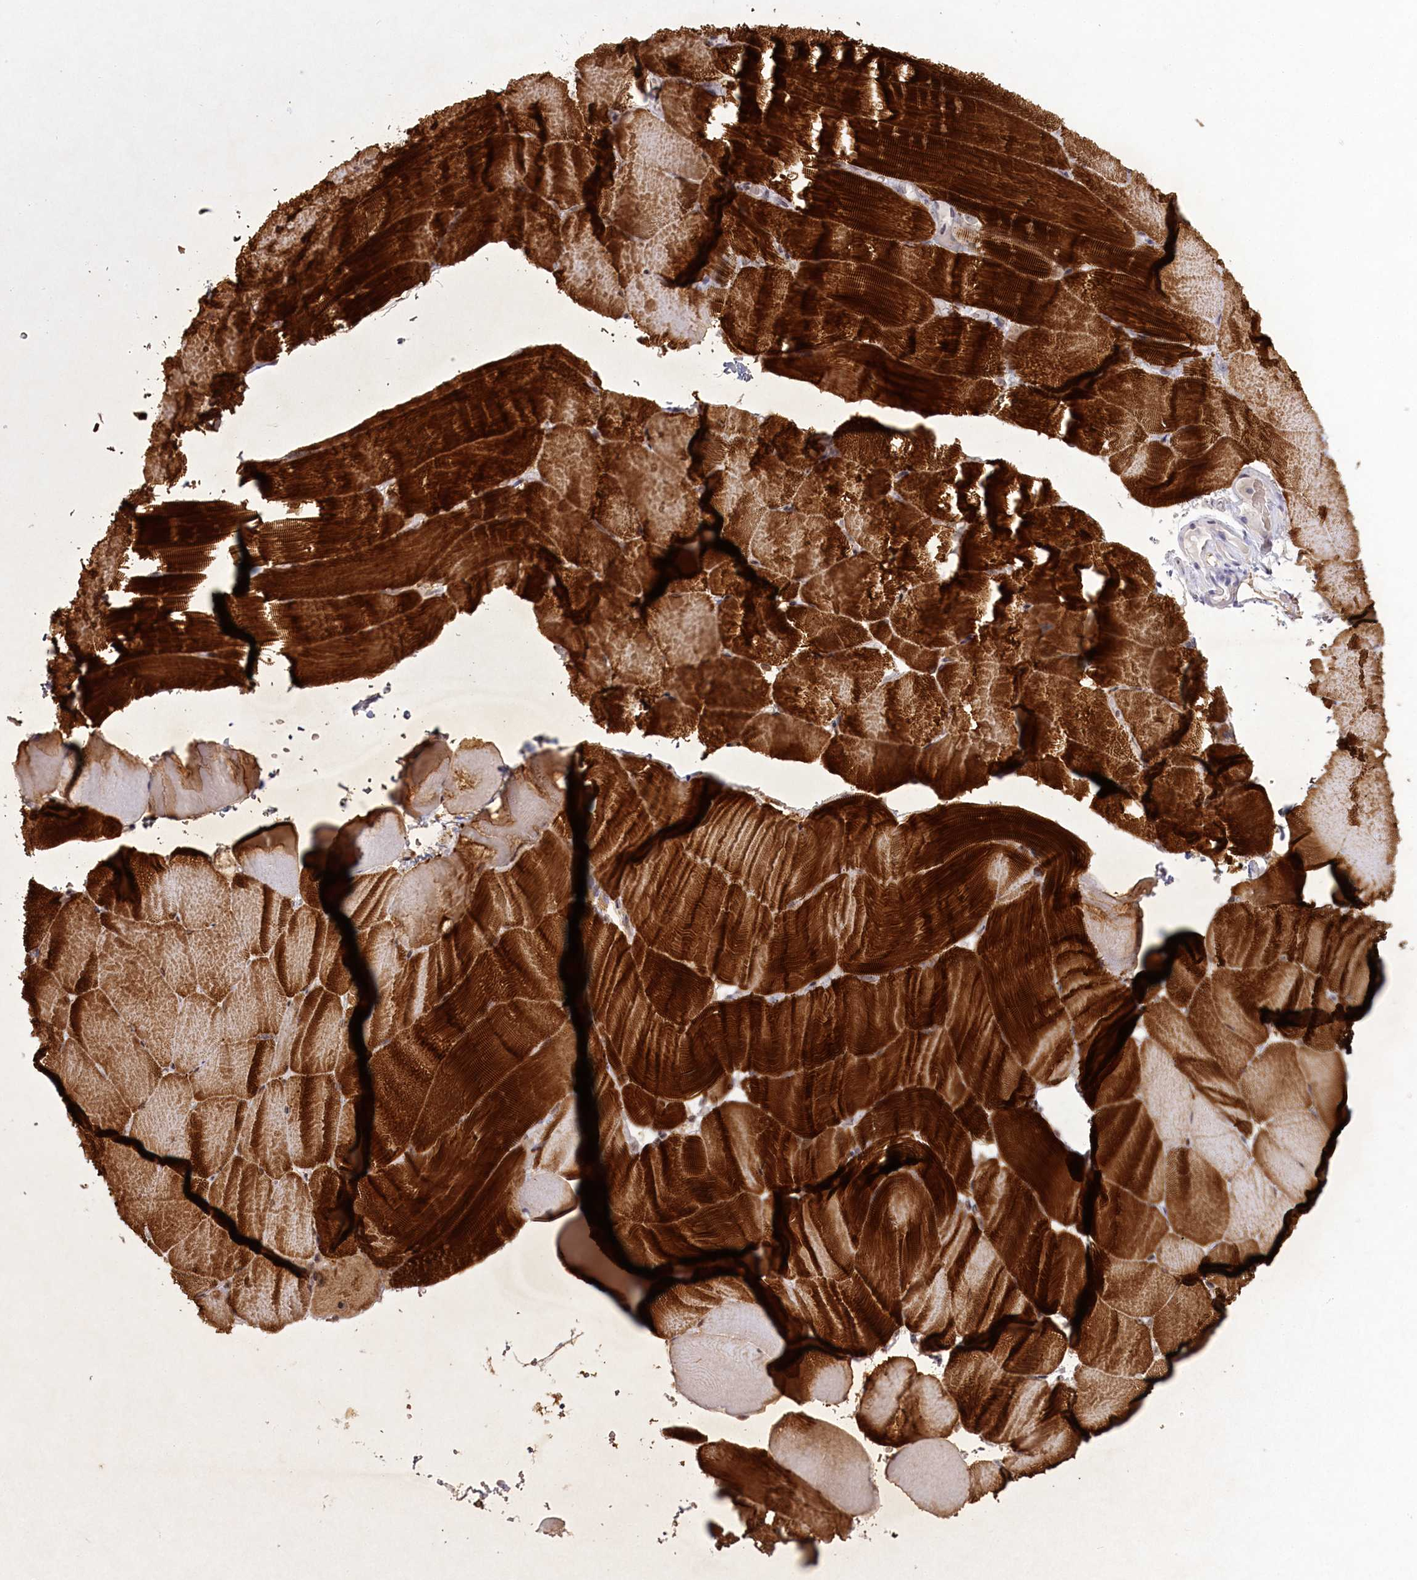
{"staining": {"intensity": "strong", "quantity": ">75%", "location": "cytoplasmic/membranous"}, "tissue": "skeletal muscle", "cell_type": "Myocytes", "image_type": "normal", "snomed": [{"axis": "morphology", "description": "Normal tissue, NOS"}, {"axis": "topography", "description": "Skeletal muscle"}, {"axis": "topography", "description": "Parathyroid gland"}], "caption": "Unremarkable skeletal muscle displays strong cytoplasmic/membranous positivity in about >75% of myocytes.", "gene": "MYOZ1", "patient": {"sex": "female", "age": 37}}